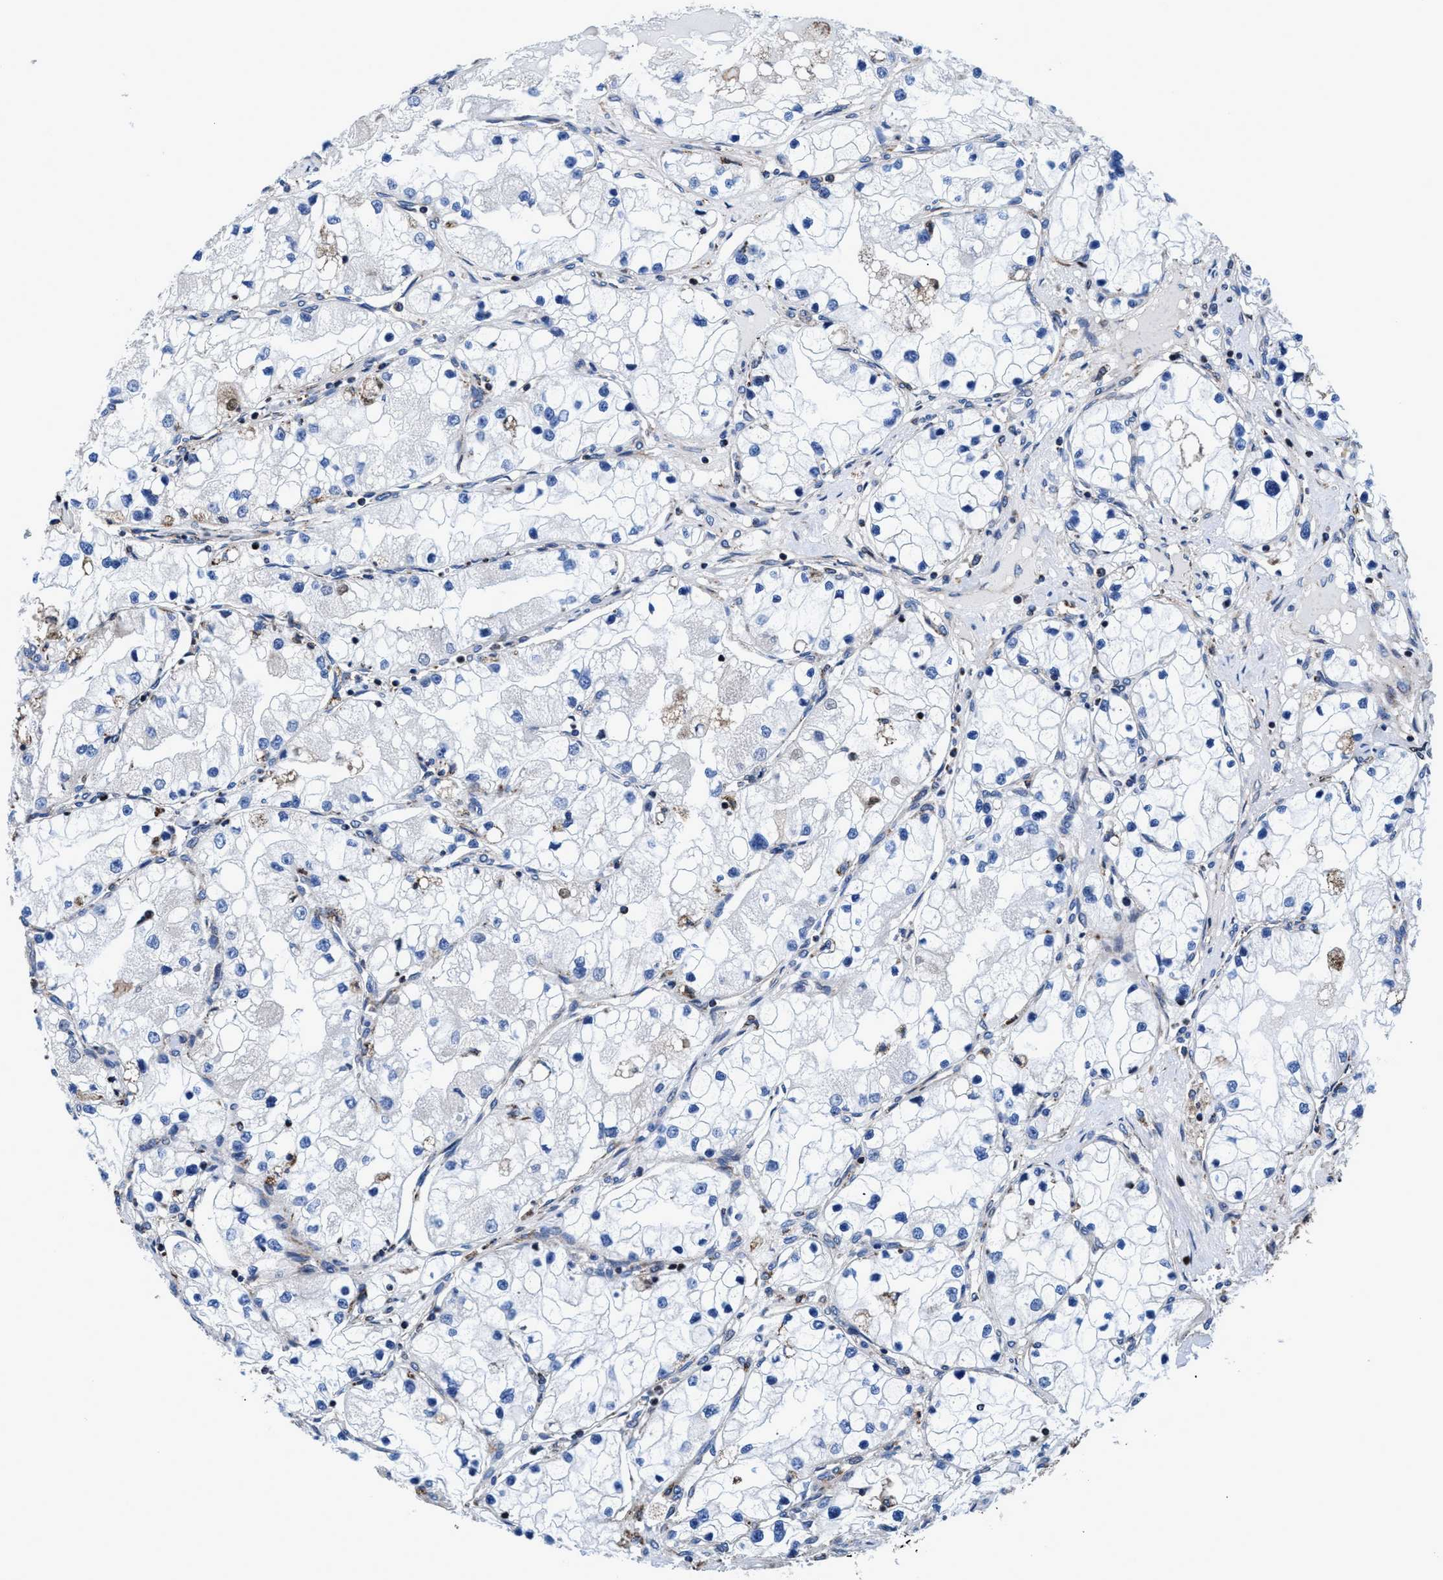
{"staining": {"intensity": "negative", "quantity": "none", "location": "none"}, "tissue": "renal cancer", "cell_type": "Tumor cells", "image_type": "cancer", "snomed": [{"axis": "morphology", "description": "Adenocarcinoma, NOS"}, {"axis": "topography", "description": "Kidney"}], "caption": "The micrograph reveals no significant positivity in tumor cells of renal adenocarcinoma.", "gene": "PRR15L", "patient": {"sex": "male", "age": 68}}